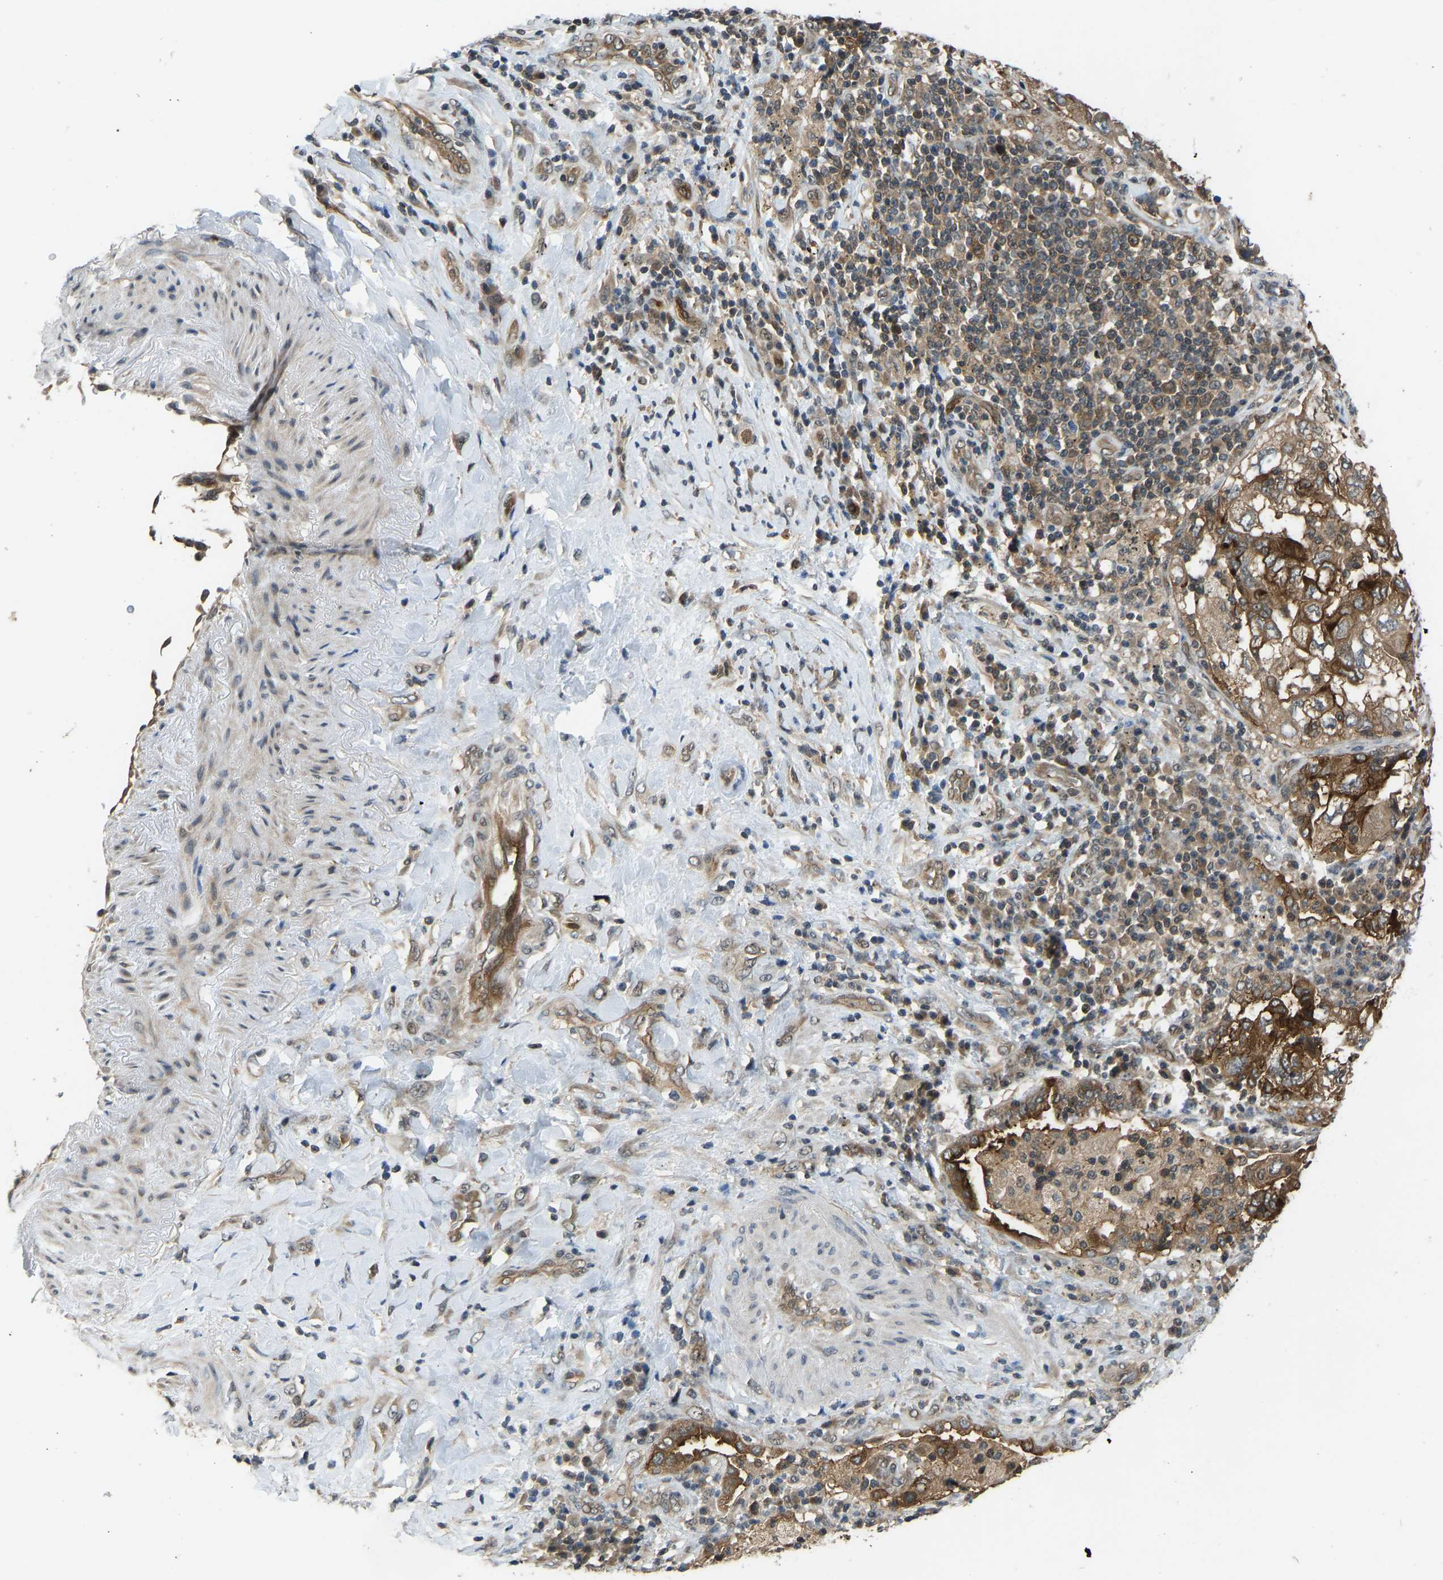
{"staining": {"intensity": "moderate", "quantity": ">75%", "location": "cytoplasmic/membranous"}, "tissue": "lung cancer", "cell_type": "Tumor cells", "image_type": "cancer", "snomed": [{"axis": "morphology", "description": "Adenocarcinoma, NOS"}, {"axis": "topography", "description": "Lung"}], "caption": "An immunohistochemistry histopathology image of neoplastic tissue is shown. Protein staining in brown highlights moderate cytoplasmic/membranous positivity in adenocarcinoma (lung) within tumor cells.", "gene": "CCT8", "patient": {"sex": "male", "age": 64}}